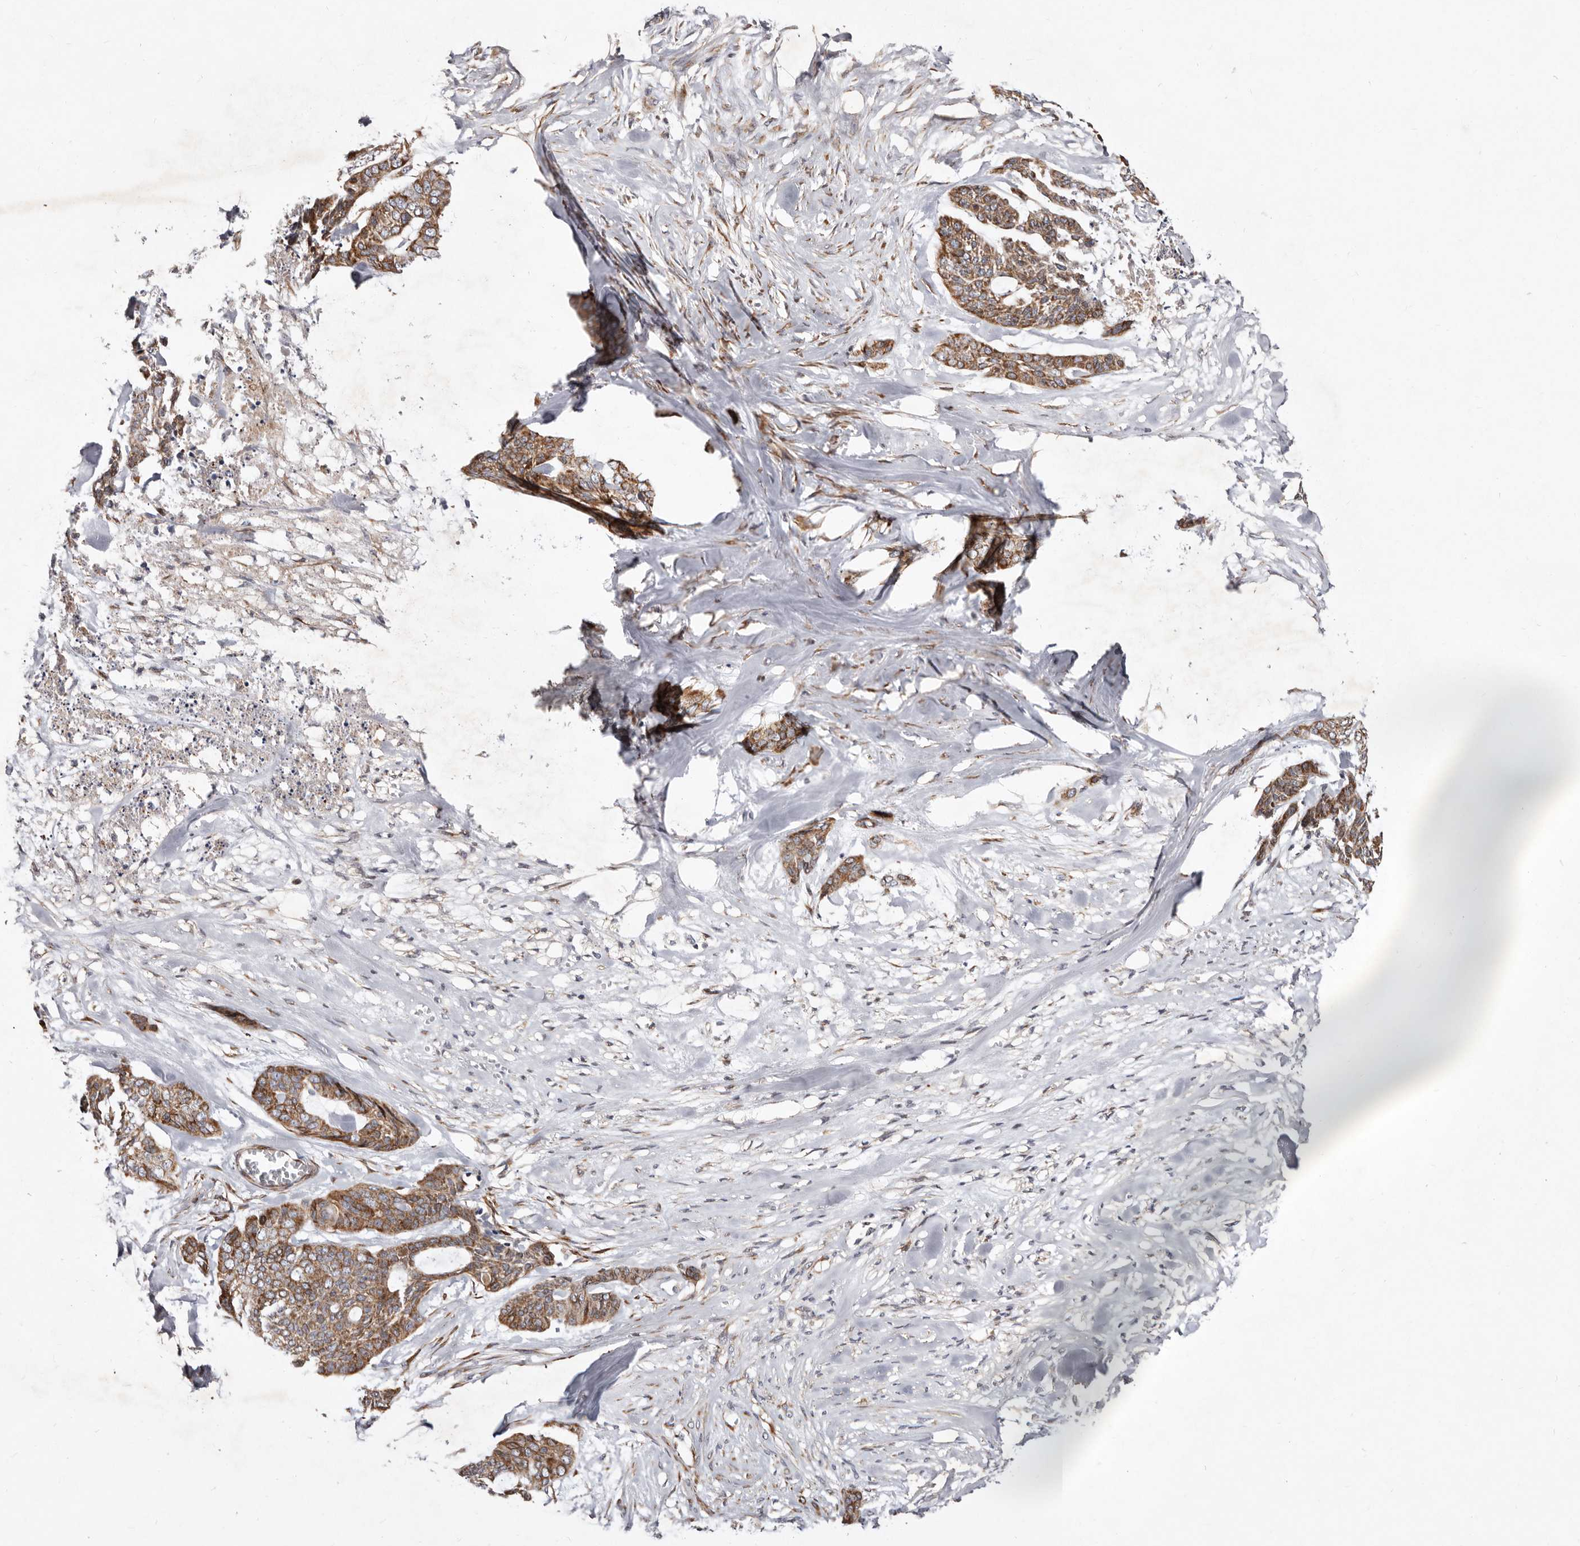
{"staining": {"intensity": "strong", "quantity": ">75%", "location": "cytoplasmic/membranous"}, "tissue": "skin cancer", "cell_type": "Tumor cells", "image_type": "cancer", "snomed": [{"axis": "morphology", "description": "Basal cell carcinoma"}, {"axis": "topography", "description": "Skin"}], "caption": "Protein staining displays strong cytoplasmic/membranous expression in about >75% of tumor cells in skin cancer (basal cell carcinoma).", "gene": "TIMM17B", "patient": {"sex": "female", "age": 64}}